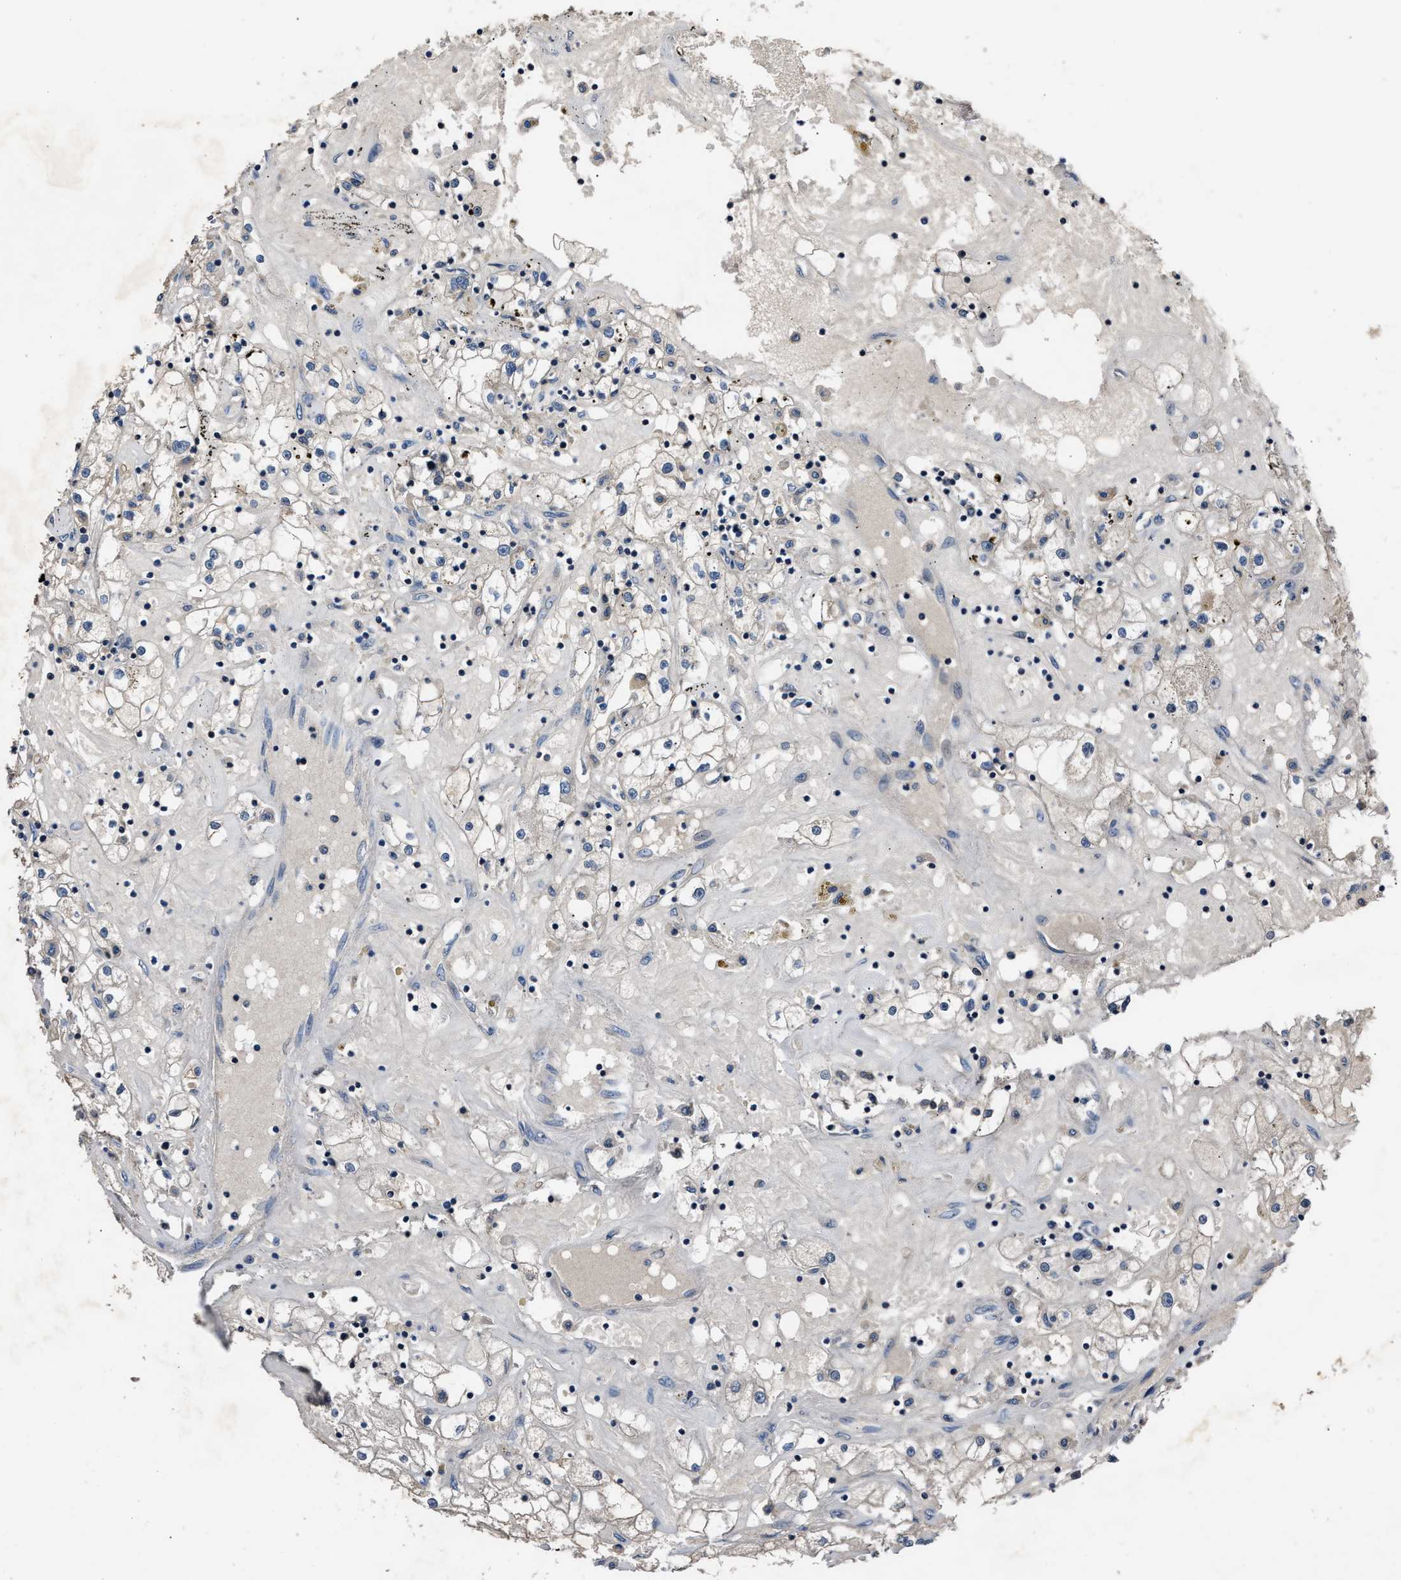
{"staining": {"intensity": "negative", "quantity": "none", "location": "none"}, "tissue": "renal cancer", "cell_type": "Tumor cells", "image_type": "cancer", "snomed": [{"axis": "morphology", "description": "Adenocarcinoma, NOS"}, {"axis": "topography", "description": "Kidney"}], "caption": "This is an immunohistochemistry (IHC) photomicrograph of renal adenocarcinoma. There is no expression in tumor cells.", "gene": "TNRC18", "patient": {"sex": "male", "age": 56}}